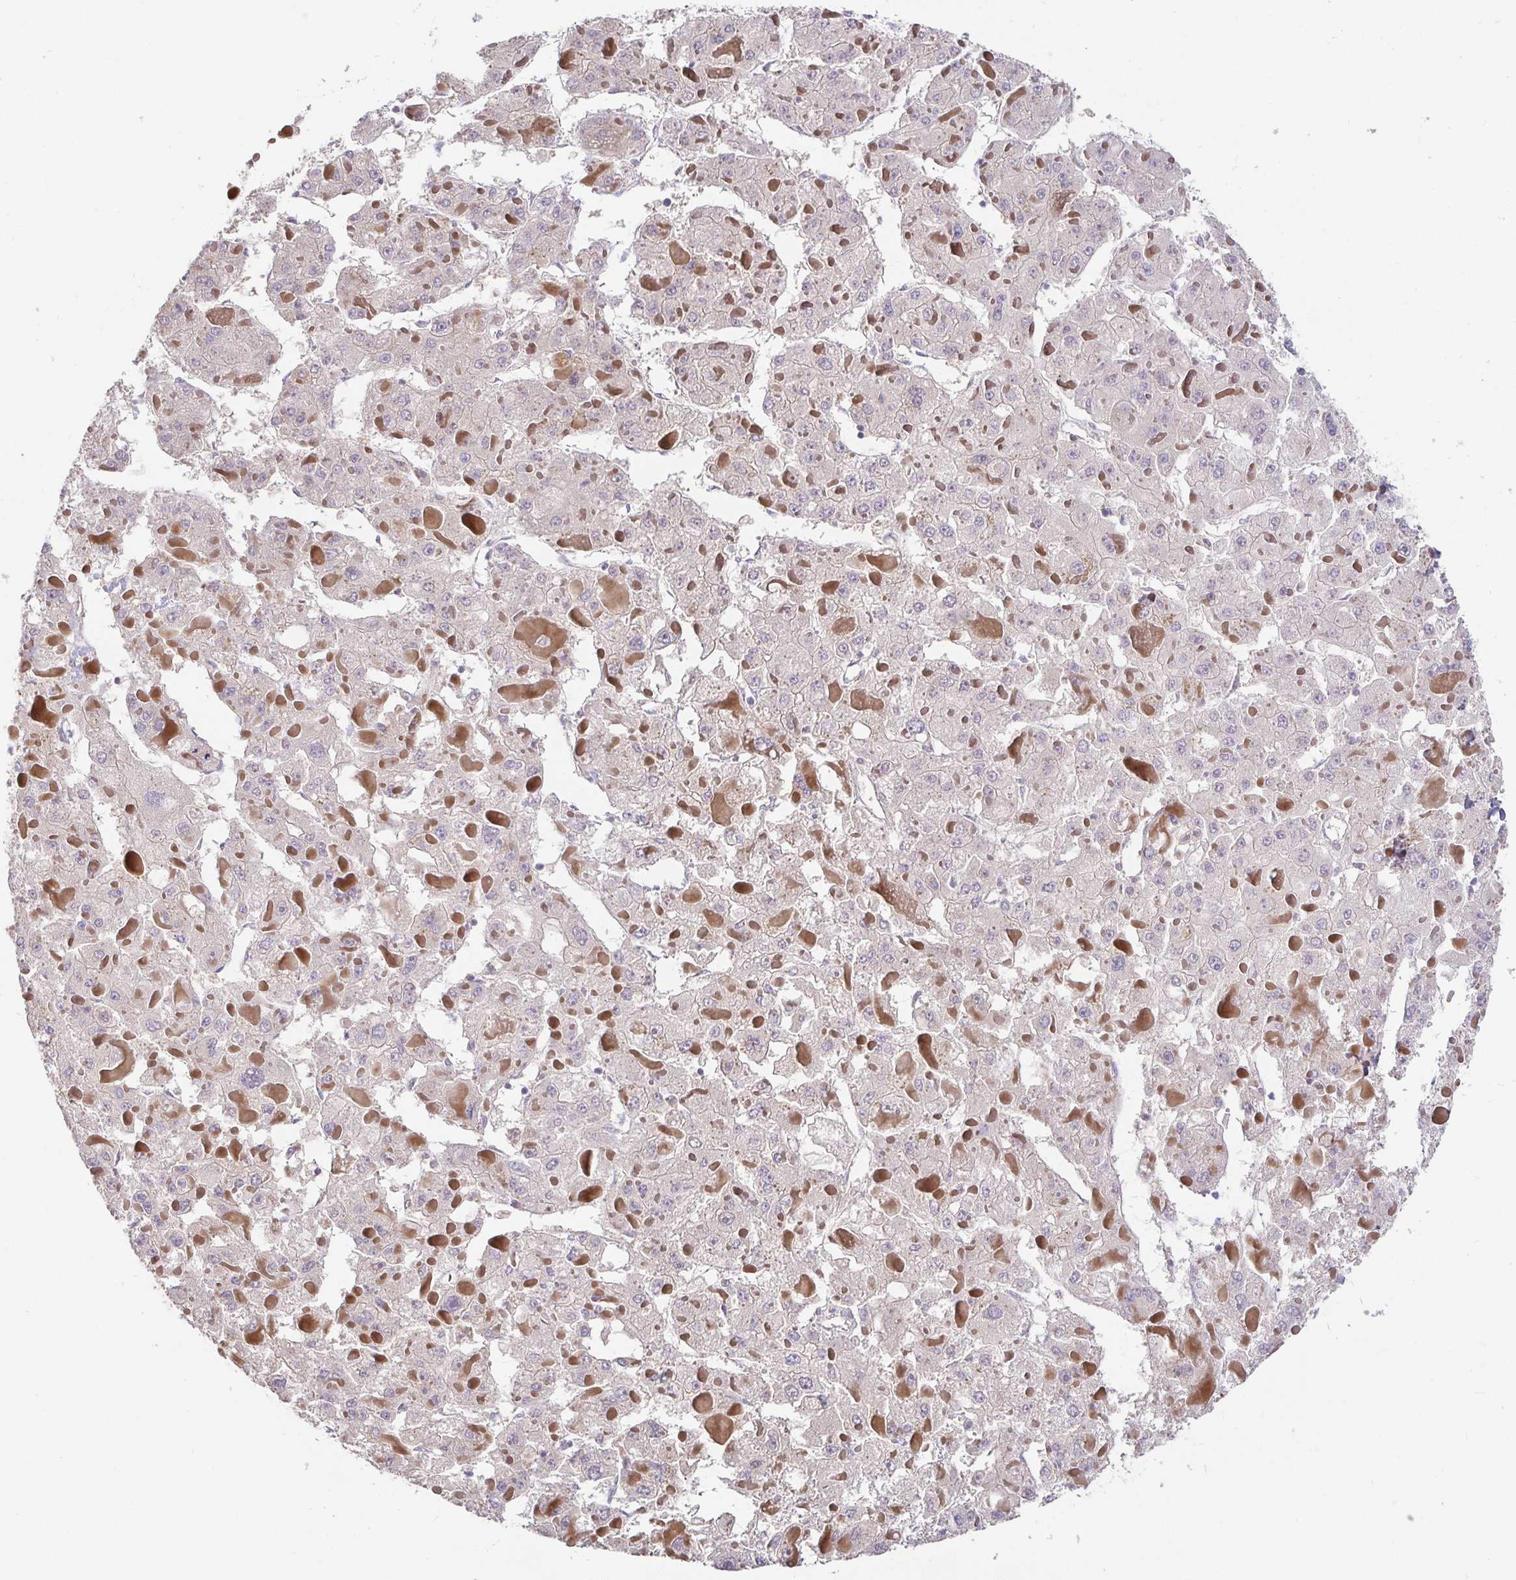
{"staining": {"intensity": "negative", "quantity": "none", "location": "none"}, "tissue": "liver cancer", "cell_type": "Tumor cells", "image_type": "cancer", "snomed": [{"axis": "morphology", "description": "Carcinoma, Hepatocellular, NOS"}, {"axis": "topography", "description": "Liver"}], "caption": "Immunohistochemistry image of neoplastic tissue: liver hepatocellular carcinoma stained with DAB shows no significant protein positivity in tumor cells.", "gene": "ZDHHC11", "patient": {"sex": "female", "age": 73}}